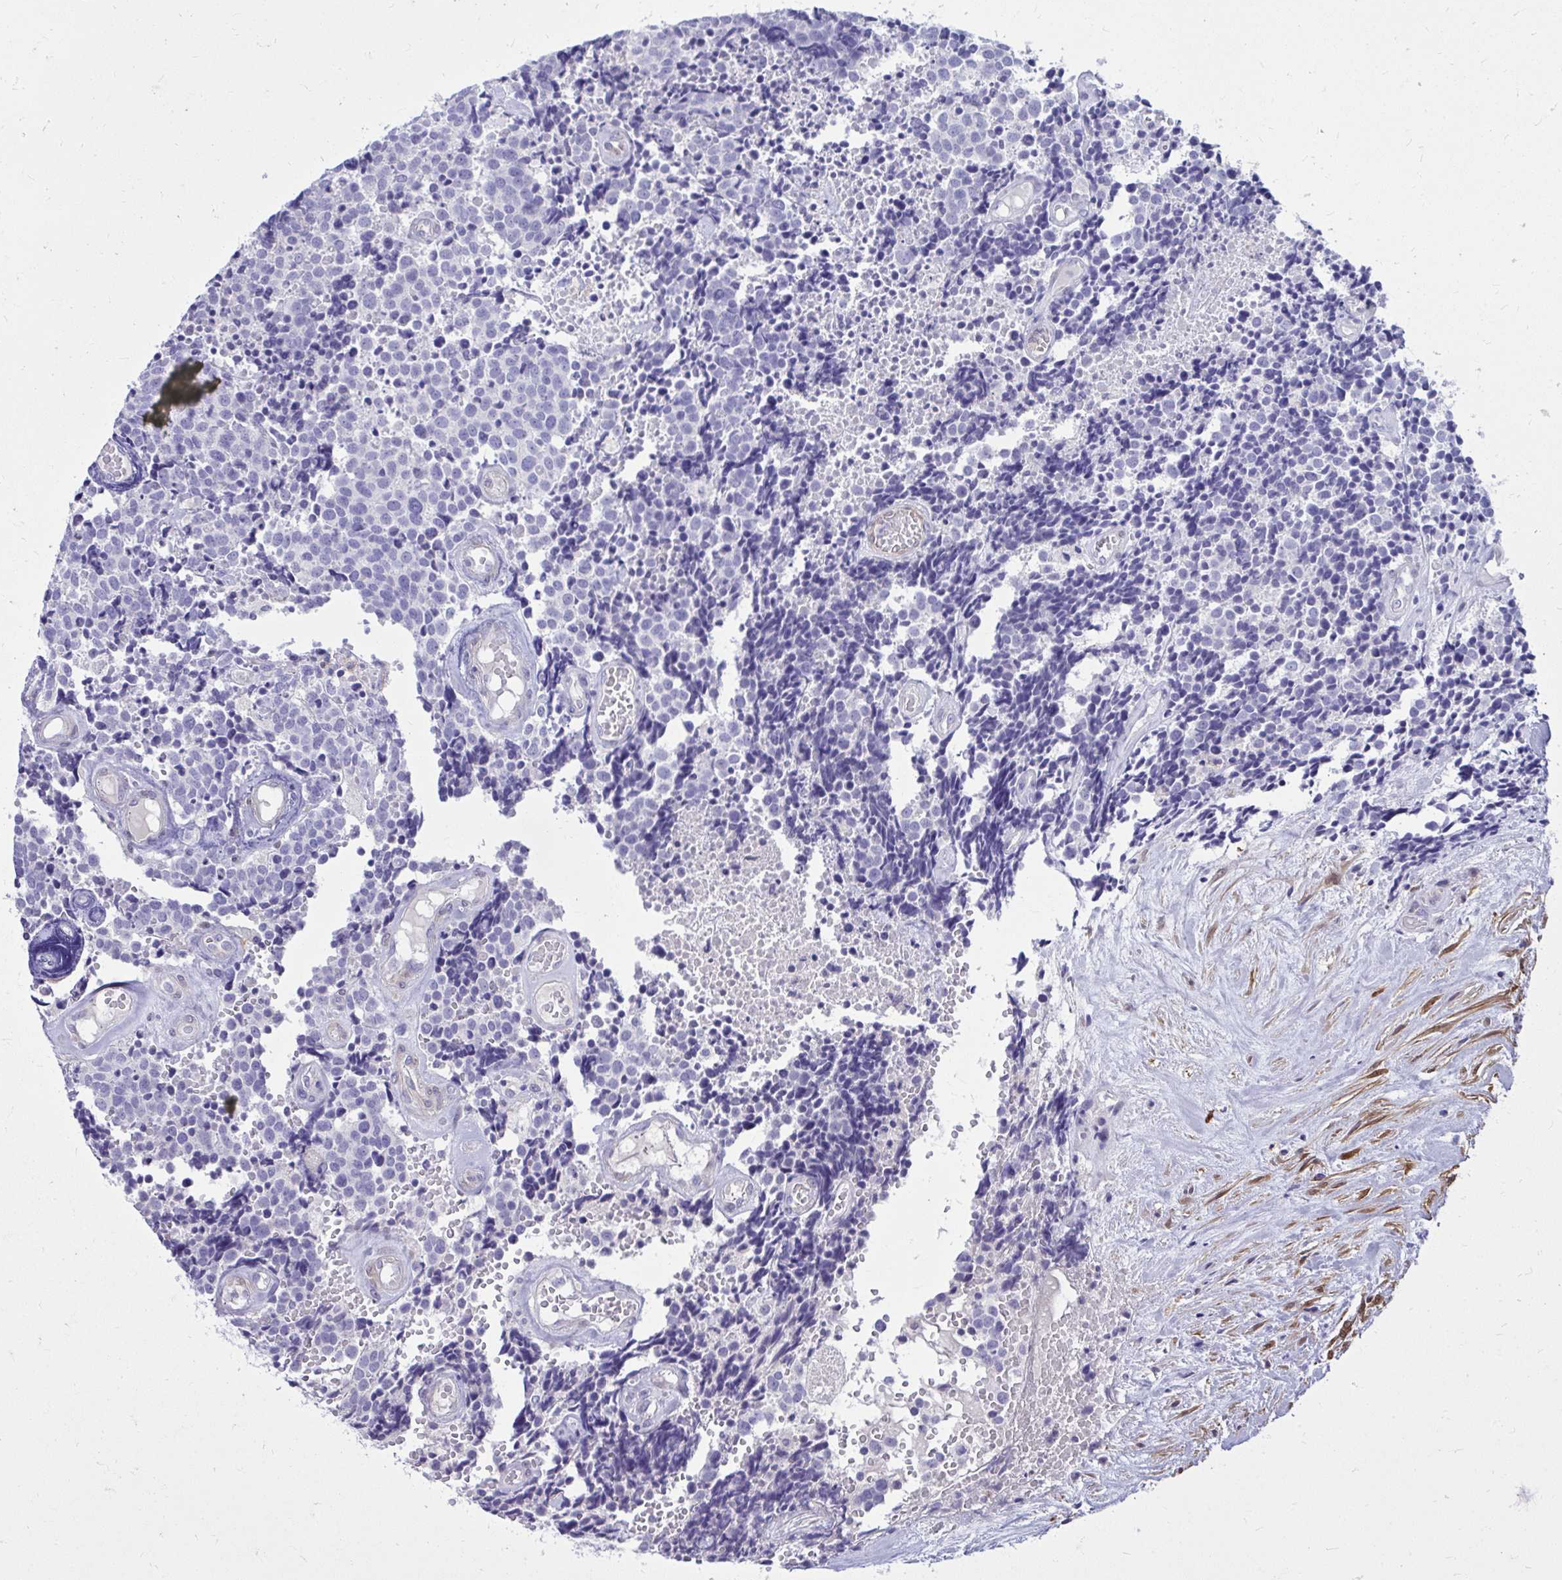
{"staining": {"intensity": "negative", "quantity": "none", "location": "none"}, "tissue": "carcinoid", "cell_type": "Tumor cells", "image_type": "cancer", "snomed": [{"axis": "morphology", "description": "Carcinoid, malignant, NOS"}, {"axis": "topography", "description": "Skin"}], "caption": "Immunohistochemistry (IHC) photomicrograph of neoplastic tissue: carcinoid (malignant) stained with DAB displays no significant protein expression in tumor cells.", "gene": "NNMT", "patient": {"sex": "female", "age": 79}}